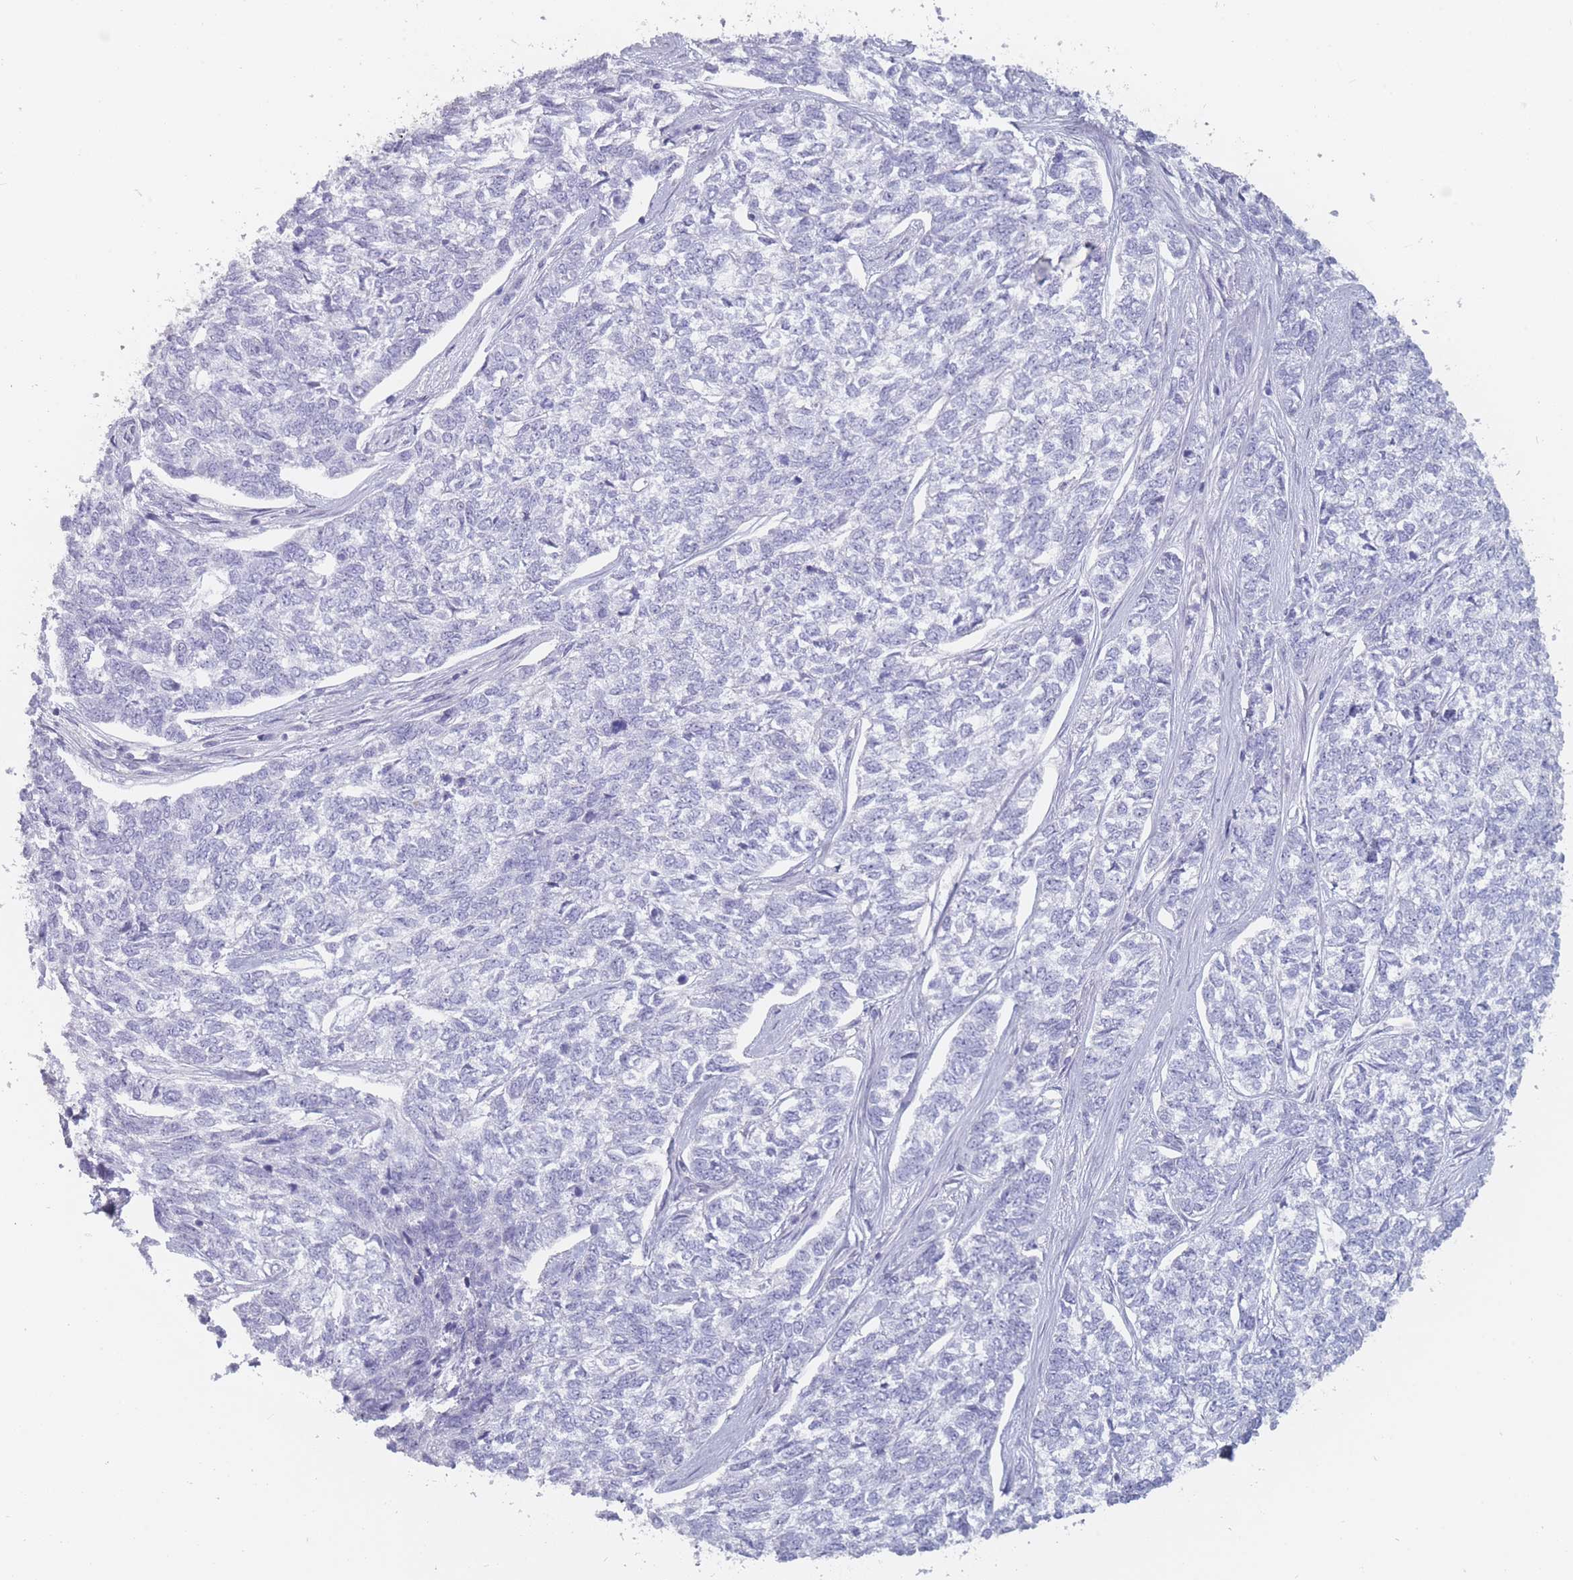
{"staining": {"intensity": "negative", "quantity": "none", "location": "none"}, "tissue": "skin cancer", "cell_type": "Tumor cells", "image_type": "cancer", "snomed": [{"axis": "morphology", "description": "Basal cell carcinoma"}, {"axis": "topography", "description": "Skin"}], "caption": "This micrograph is of basal cell carcinoma (skin) stained with immunohistochemistry to label a protein in brown with the nuclei are counter-stained blue. There is no positivity in tumor cells.", "gene": "ROS1", "patient": {"sex": "female", "age": 65}}